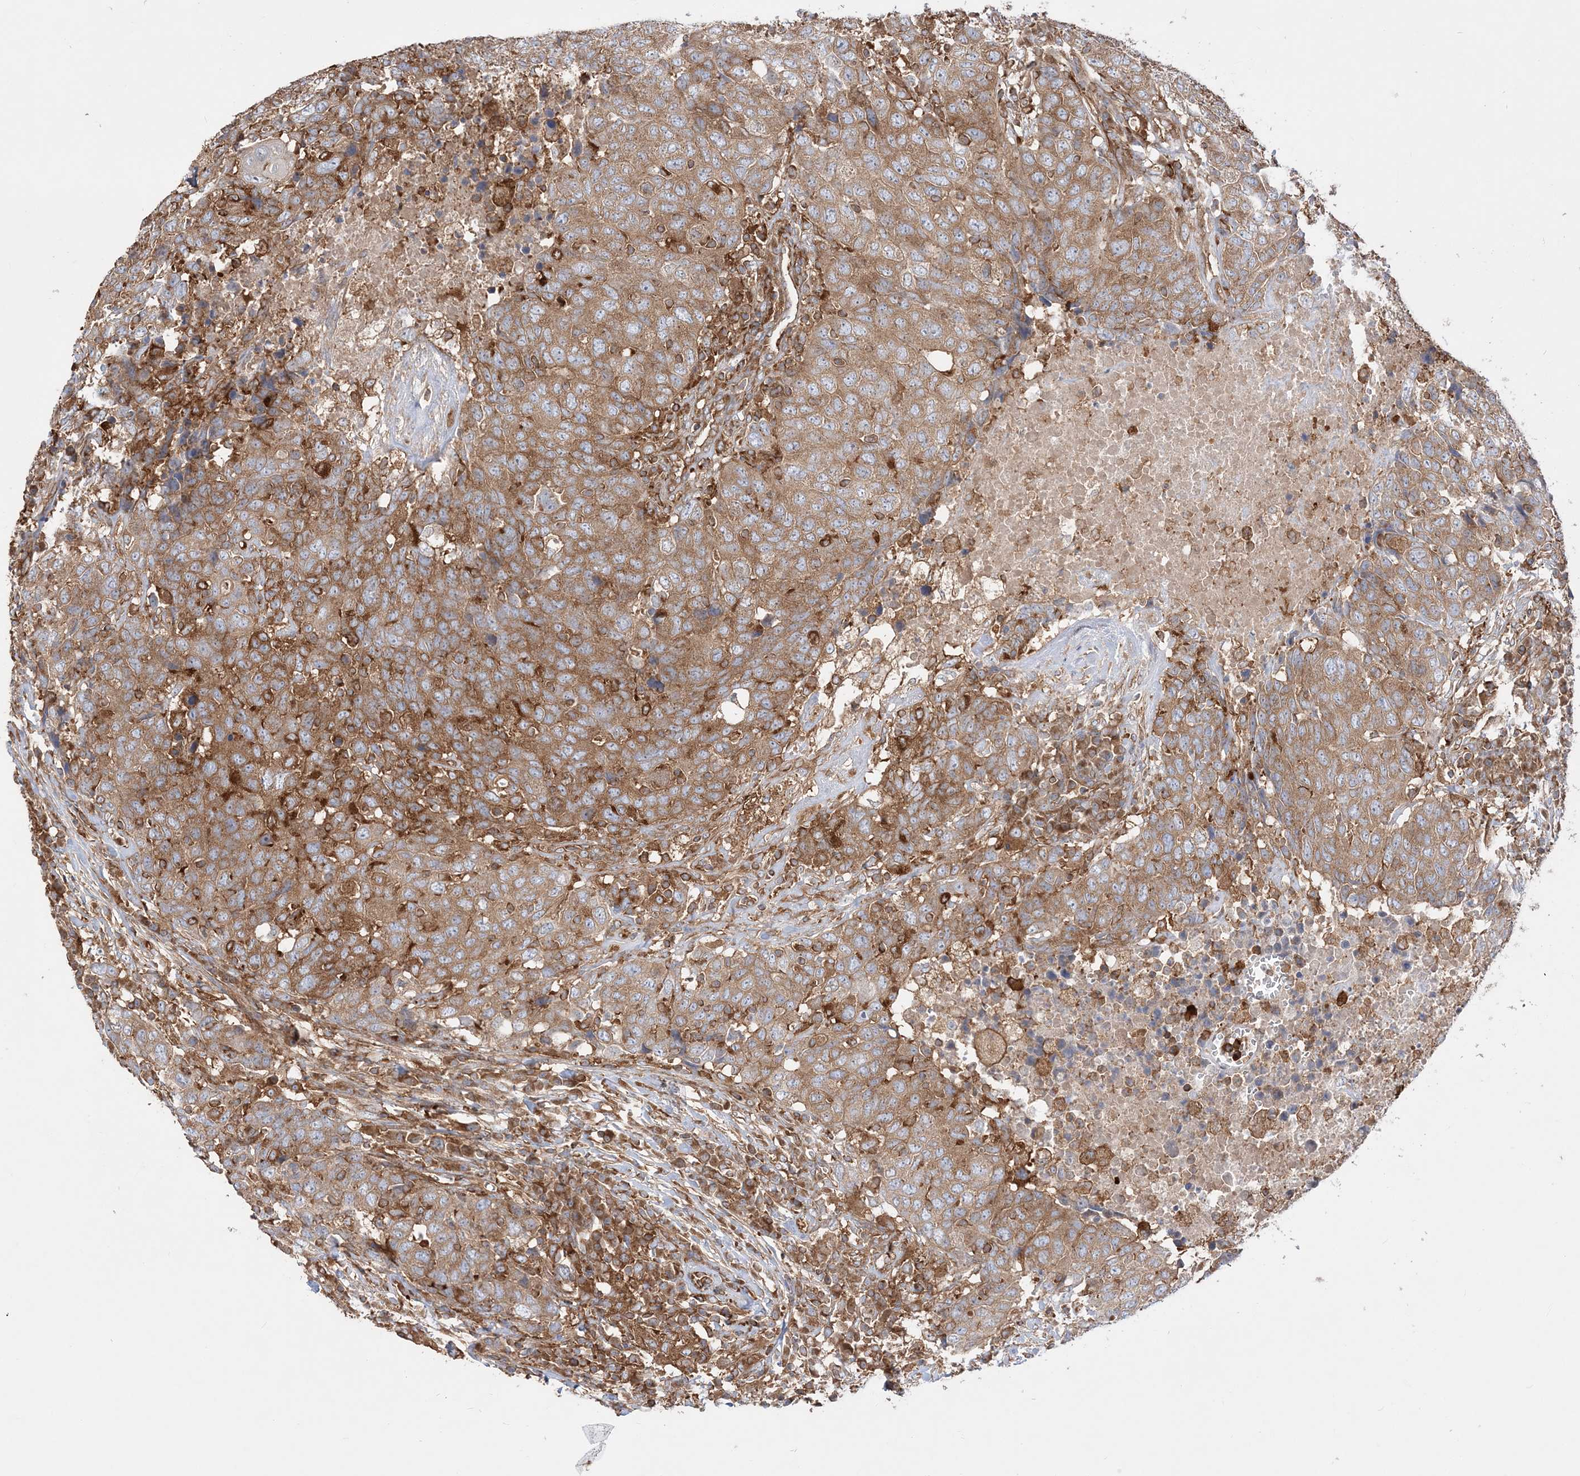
{"staining": {"intensity": "moderate", "quantity": ">75%", "location": "cytoplasmic/membranous"}, "tissue": "head and neck cancer", "cell_type": "Tumor cells", "image_type": "cancer", "snomed": [{"axis": "morphology", "description": "Squamous cell carcinoma, NOS"}, {"axis": "topography", "description": "Head-Neck"}], "caption": "Human head and neck cancer (squamous cell carcinoma) stained for a protein (brown) reveals moderate cytoplasmic/membranous positive positivity in approximately >75% of tumor cells.", "gene": "TBC1D5", "patient": {"sex": "male", "age": 66}}